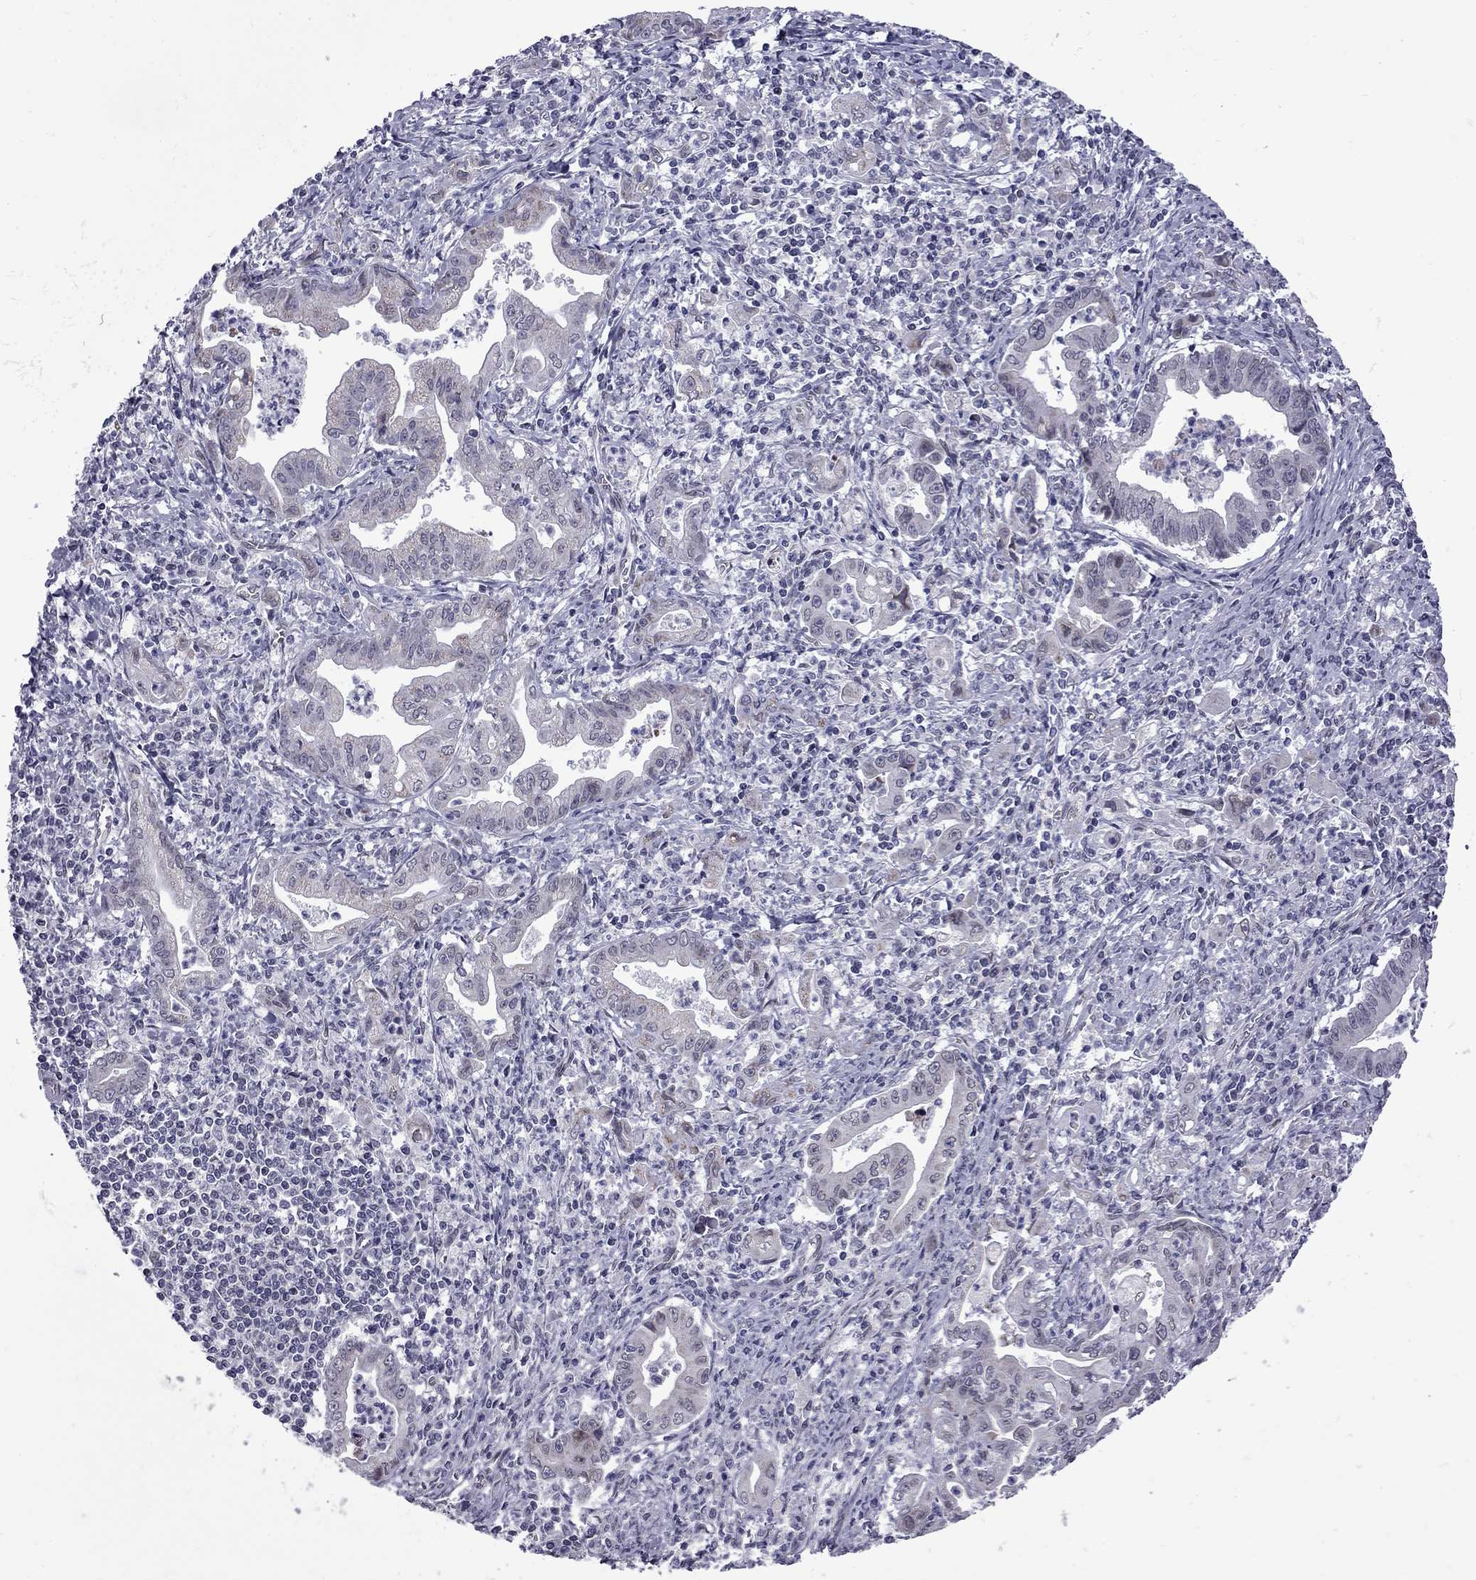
{"staining": {"intensity": "weak", "quantity": "<25%", "location": "cytoplasmic/membranous"}, "tissue": "stomach cancer", "cell_type": "Tumor cells", "image_type": "cancer", "snomed": [{"axis": "morphology", "description": "Adenocarcinoma, NOS"}, {"axis": "topography", "description": "Stomach, upper"}], "caption": "This is an IHC photomicrograph of human stomach adenocarcinoma. There is no positivity in tumor cells.", "gene": "CLTCL1", "patient": {"sex": "female", "age": 79}}